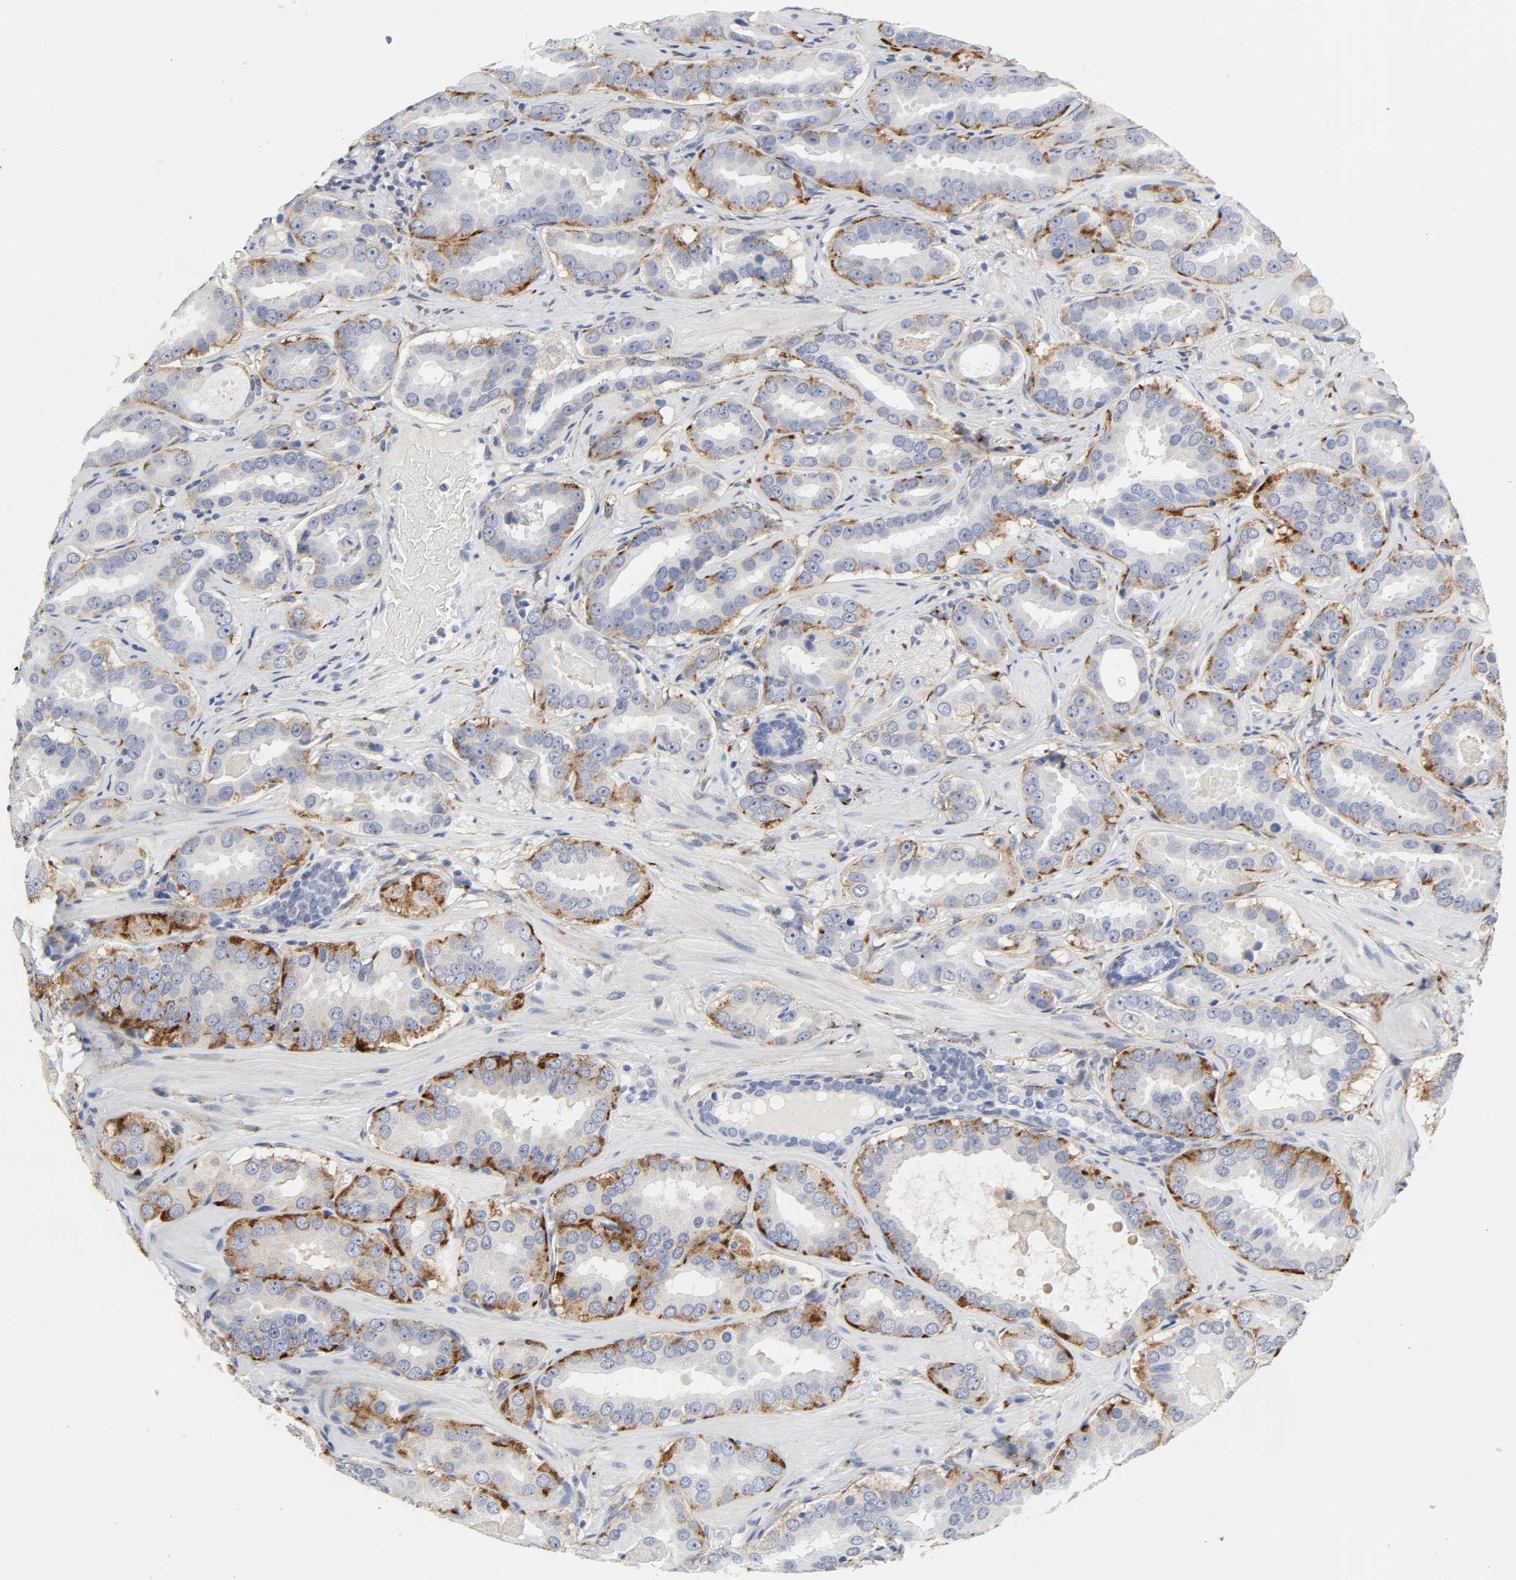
{"staining": {"intensity": "weak", "quantity": "25%-75%", "location": "cytoplasmic/membranous"}, "tissue": "prostate cancer", "cell_type": "Tumor cells", "image_type": "cancer", "snomed": [{"axis": "morphology", "description": "Adenocarcinoma, Low grade"}, {"axis": "topography", "description": "Prostate"}], "caption": "Immunohistochemical staining of adenocarcinoma (low-grade) (prostate) demonstrates weak cytoplasmic/membranous protein positivity in about 25%-75% of tumor cells. (Stains: DAB (3,3'-diaminobenzidine) in brown, nuclei in blue, Microscopy: brightfield microscopy at high magnification).", "gene": "LRP1", "patient": {"sex": "male", "age": 59}}